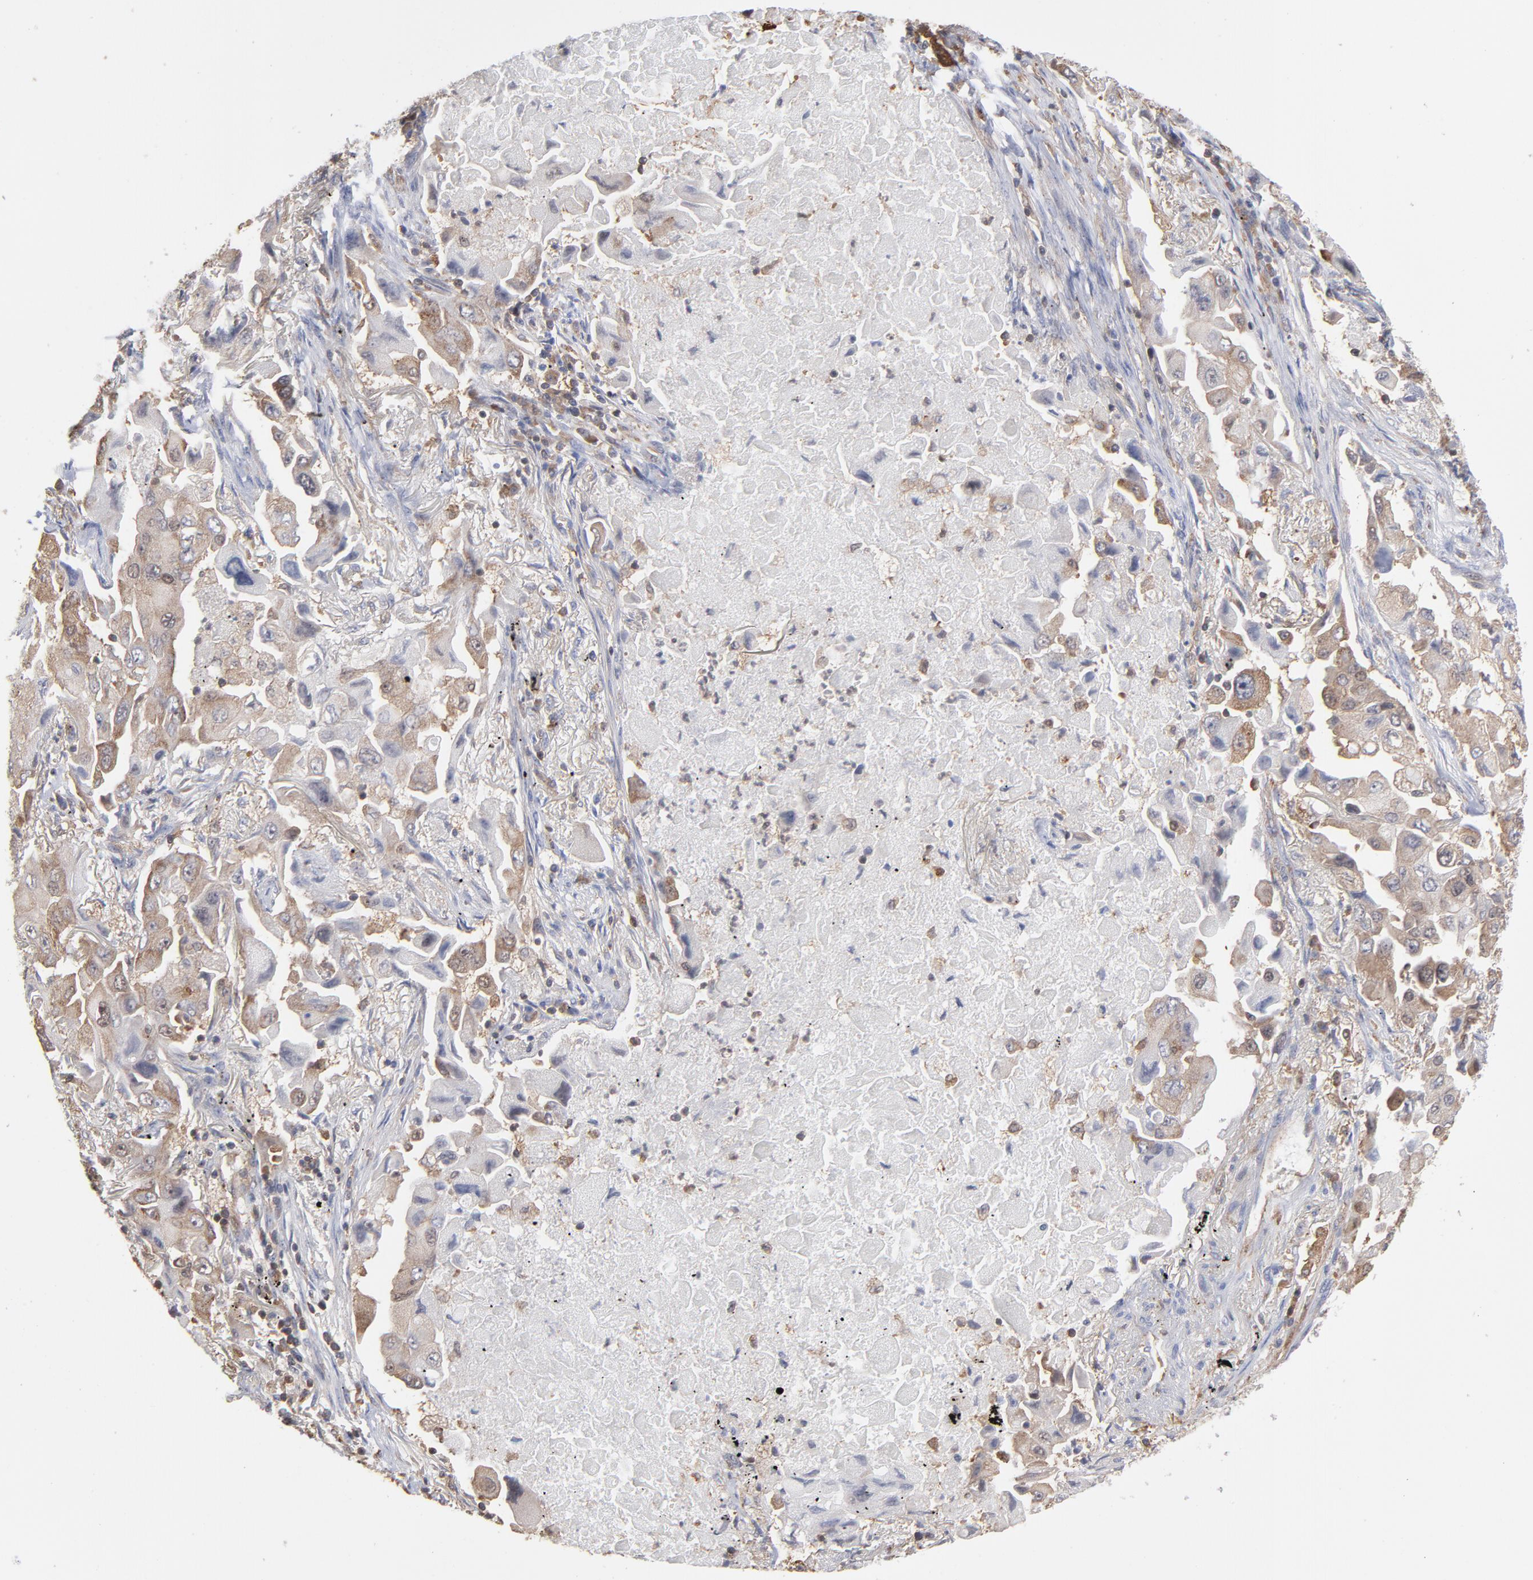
{"staining": {"intensity": "weak", "quantity": "25%-75%", "location": "cytoplasmic/membranous"}, "tissue": "lung cancer", "cell_type": "Tumor cells", "image_type": "cancer", "snomed": [{"axis": "morphology", "description": "Adenocarcinoma, NOS"}, {"axis": "topography", "description": "Lung"}], "caption": "Immunohistochemistry (DAB (3,3'-diaminobenzidine)) staining of human lung cancer (adenocarcinoma) reveals weak cytoplasmic/membranous protein staining in about 25%-75% of tumor cells. Nuclei are stained in blue.", "gene": "MAPRE1", "patient": {"sex": "female", "age": 65}}